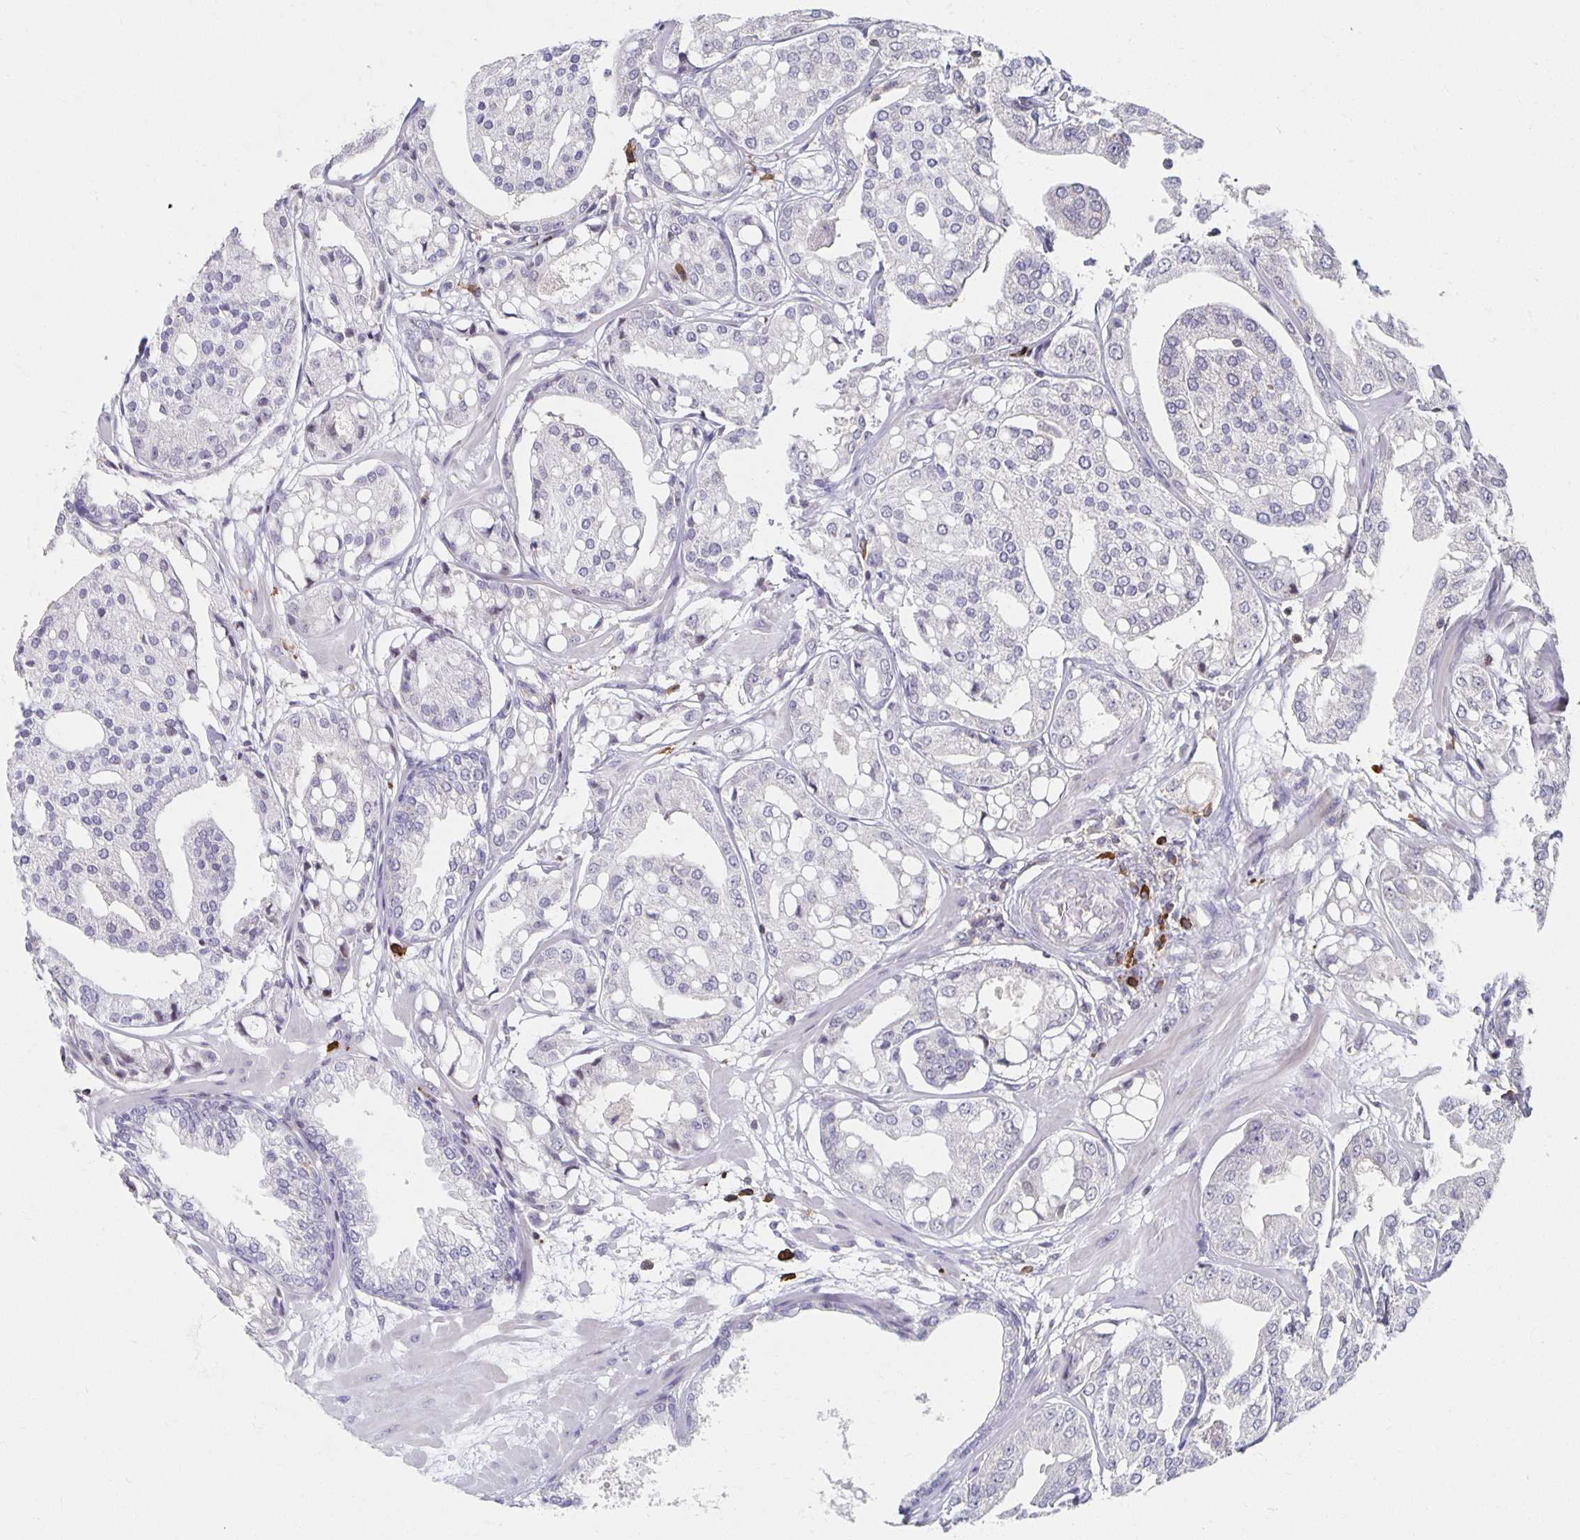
{"staining": {"intensity": "negative", "quantity": "none", "location": "none"}, "tissue": "renal cancer", "cell_type": "Tumor cells", "image_type": "cancer", "snomed": [{"axis": "morphology", "description": "Adenocarcinoma, NOS"}, {"axis": "topography", "description": "Urinary bladder"}], "caption": "Human renal adenocarcinoma stained for a protein using IHC reveals no staining in tumor cells.", "gene": "ZNF692", "patient": {"sex": "male", "age": 61}}